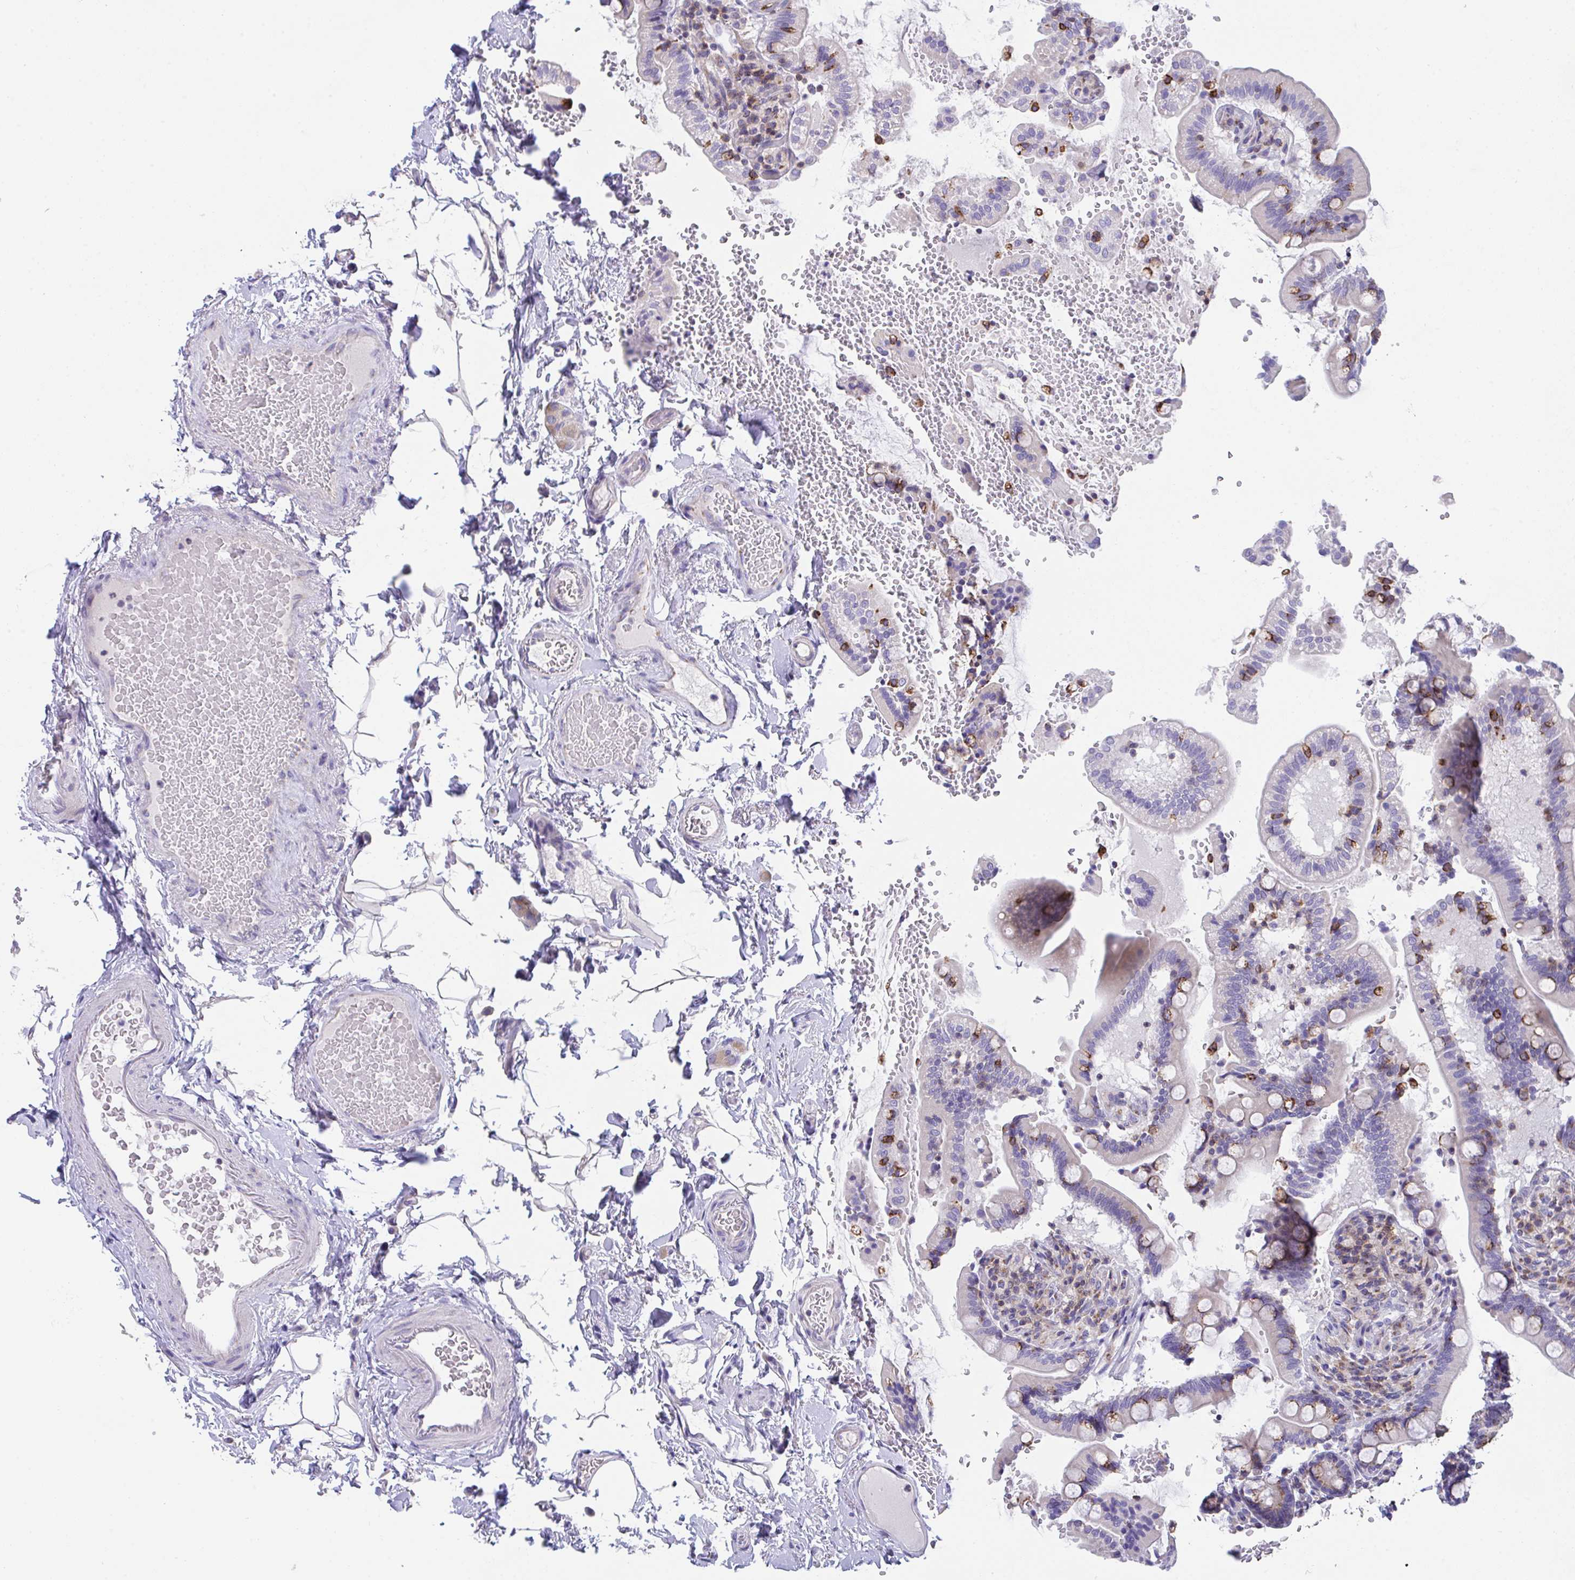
{"staining": {"intensity": "strong", "quantity": "<25%", "location": "cytoplasmic/membranous"}, "tissue": "small intestine", "cell_type": "Glandular cells", "image_type": "normal", "snomed": [{"axis": "morphology", "description": "Normal tissue, NOS"}, {"axis": "topography", "description": "Small intestine"}], "caption": "Benign small intestine was stained to show a protein in brown. There is medium levels of strong cytoplasmic/membranous staining in approximately <25% of glandular cells. The staining is performed using DAB brown chromogen to label protein expression. The nuclei are counter-stained blue using hematoxylin.", "gene": "MIA3", "patient": {"sex": "female", "age": 64}}